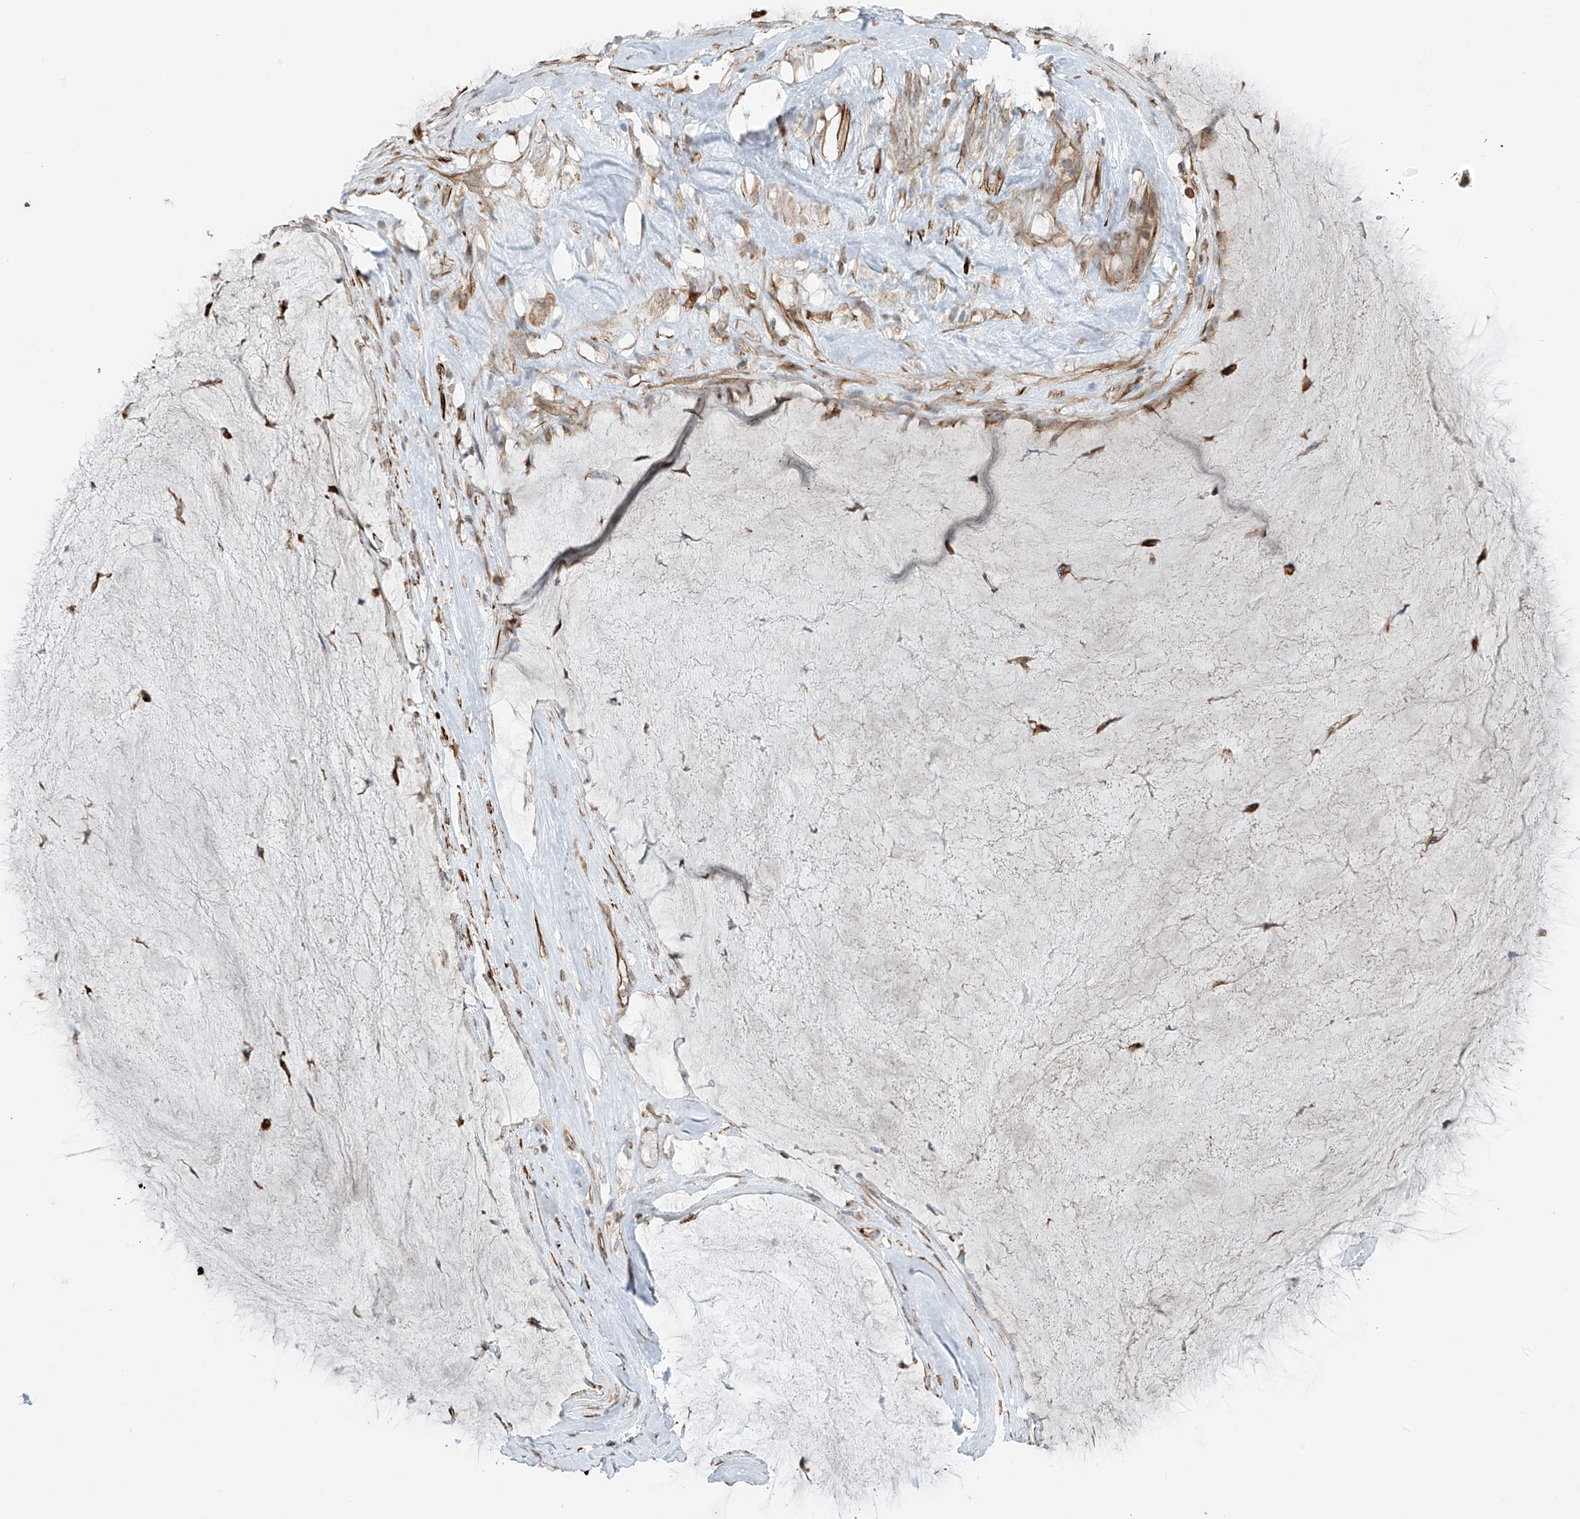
{"staining": {"intensity": "weak", "quantity": "<25%", "location": "cytoplasmic/membranous"}, "tissue": "ovarian cancer", "cell_type": "Tumor cells", "image_type": "cancer", "snomed": [{"axis": "morphology", "description": "Cystadenocarcinoma, mucinous, NOS"}, {"axis": "topography", "description": "Ovary"}], "caption": "DAB (3,3'-diaminobenzidine) immunohistochemical staining of ovarian mucinous cystadenocarcinoma displays no significant staining in tumor cells. (Brightfield microscopy of DAB immunohistochemistry at high magnification).", "gene": "SH3BGRL3", "patient": {"sex": "female", "age": 61}}